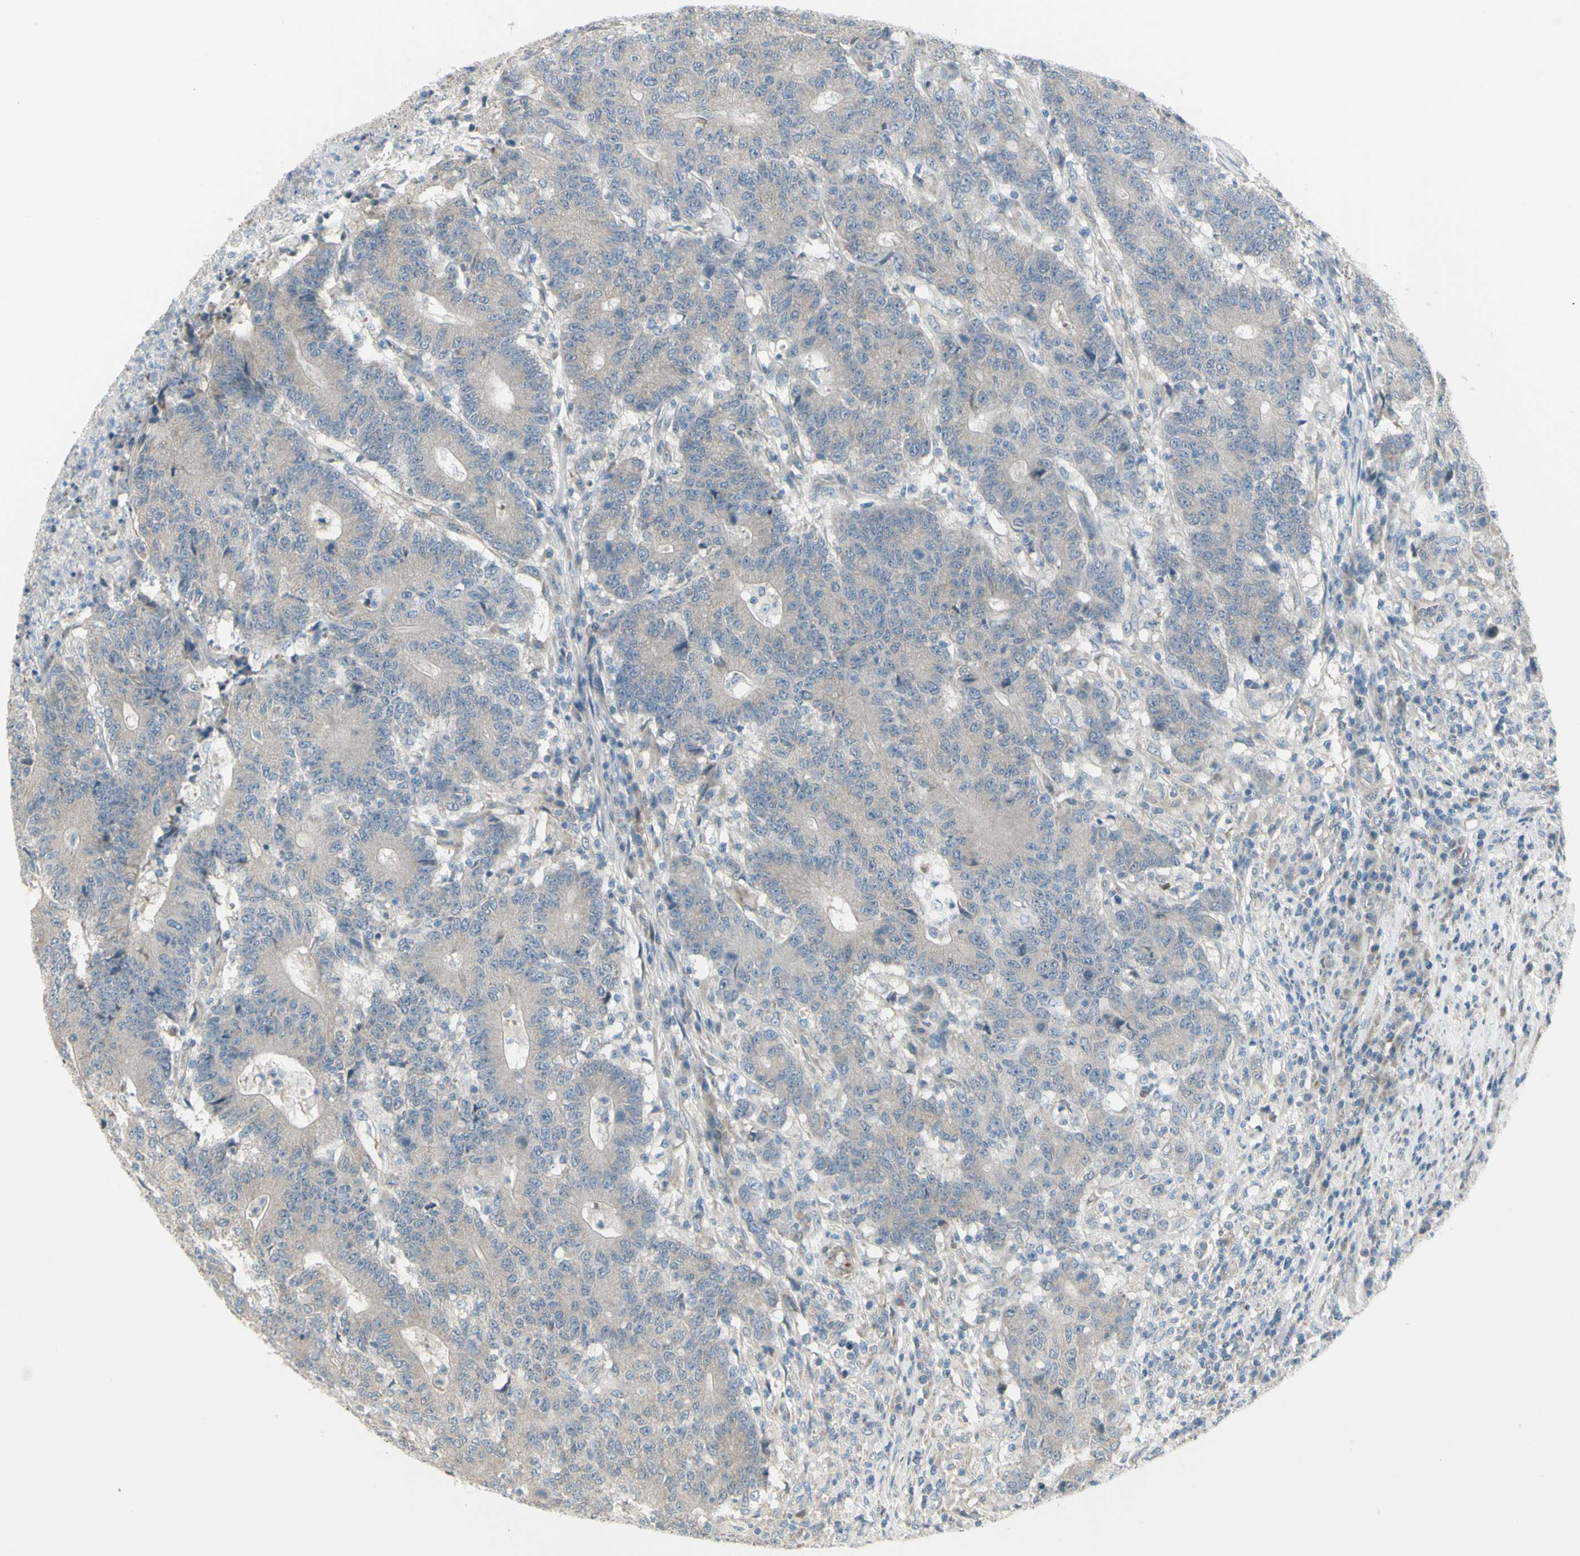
{"staining": {"intensity": "weak", "quantity": ">75%", "location": "cytoplasmic/membranous"}, "tissue": "colorectal cancer", "cell_type": "Tumor cells", "image_type": "cancer", "snomed": [{"axis": "morphology", "description": "Normal tissue, NOS"}, {"axis": "morphology", "description": "Adenocarcinoma, NOS"}, {"axis": "topography", "description": "Colon"}], "caption": "Weak cytoplasmic/membranous staining for a protein is seen in approximately >75% of tumor cells of colorectal adenocarcinoma using immunohistochemistry.", "gene": "NAXD", "patient": {"sex": "female", "age": 75}}